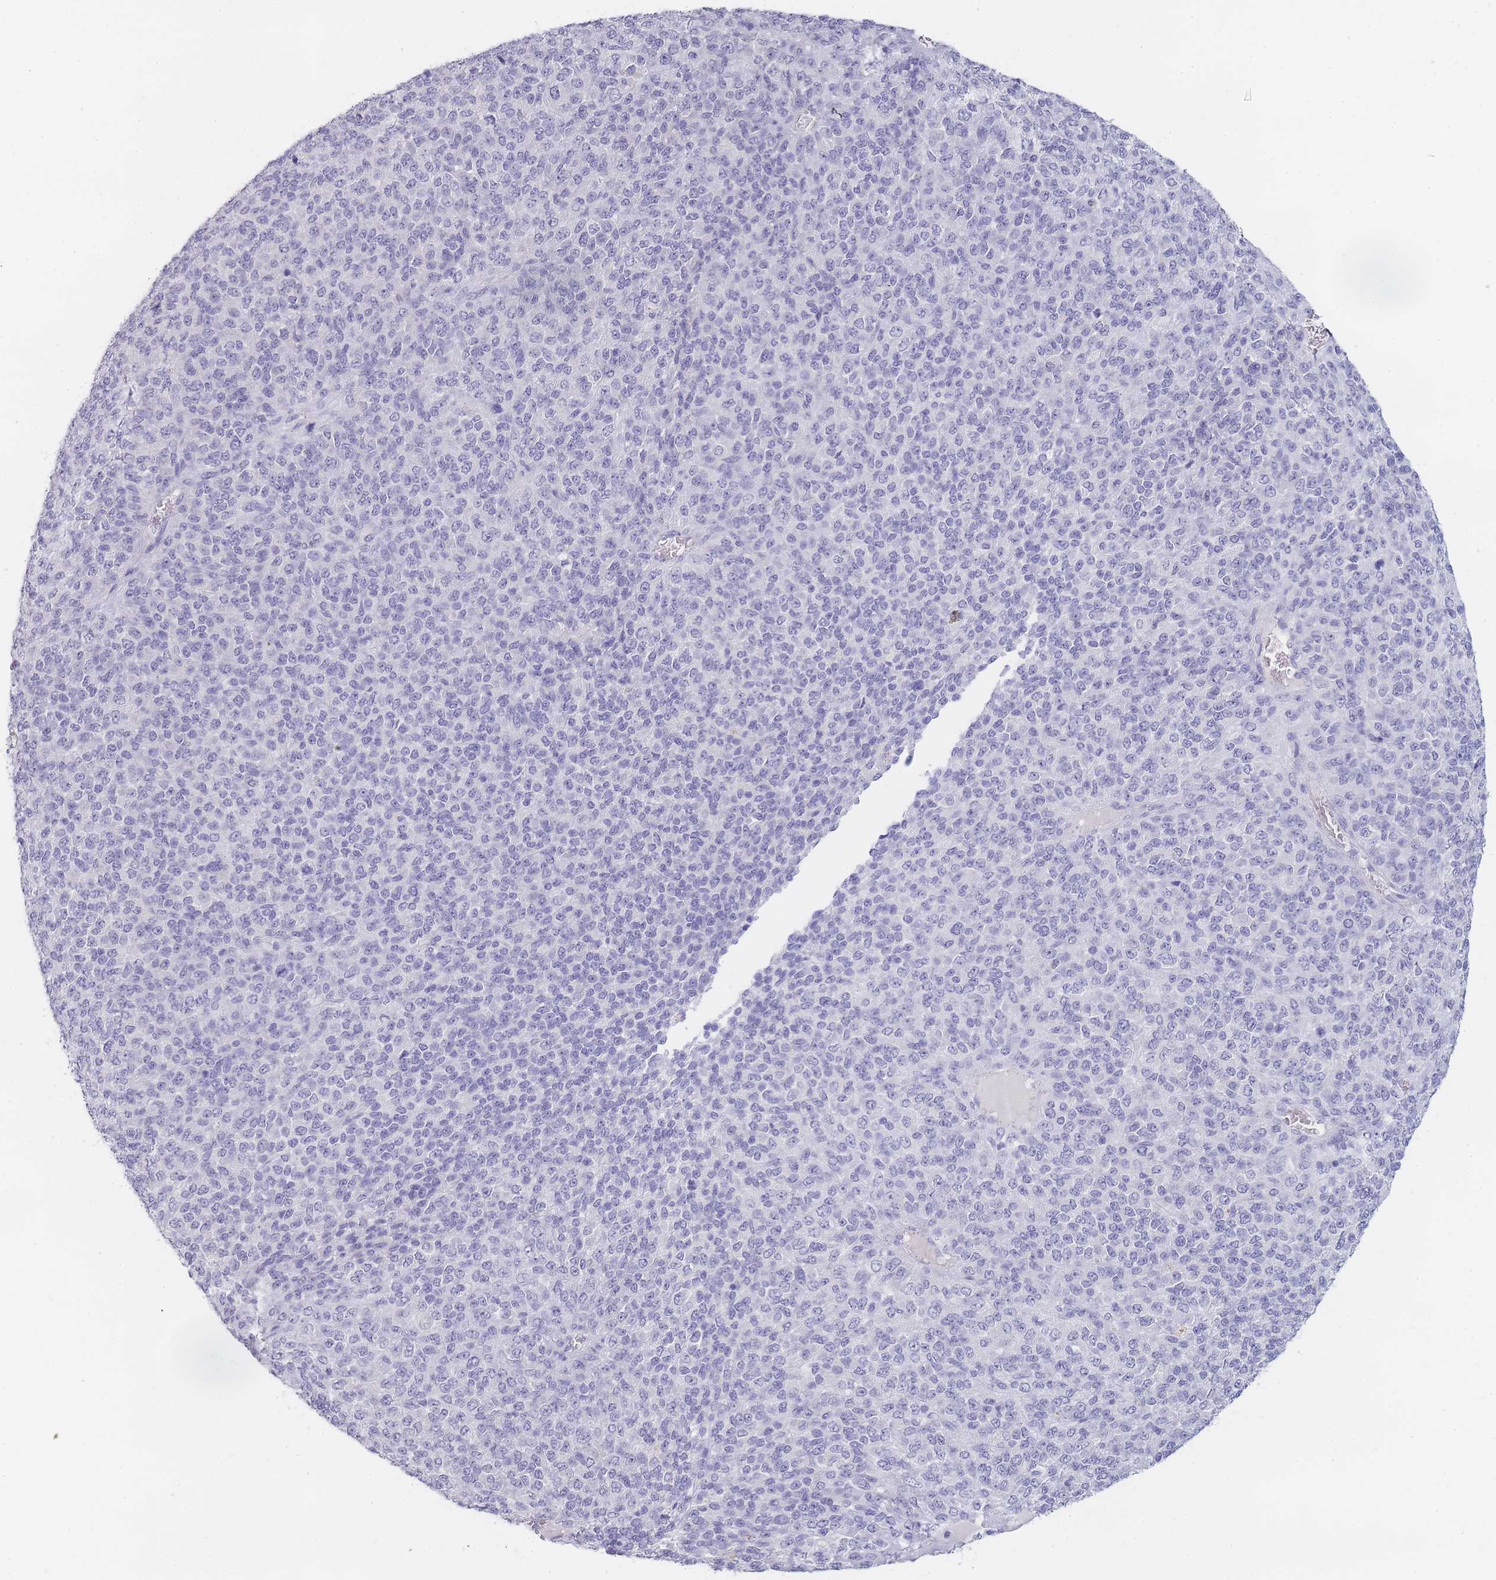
{"staining": {"intensity": "negative", "quantity": "none", "location": "none"}, "tissue": "melanoma", "cell_type": "Tumor cells", "image_type": "cancer", "snomed": [{"axis": "morphology", "description": "Malignant melanoma, Metastatic site"}, {"axis": "topography", "description": "Brain"}], "caption": "IHC of melanoma demonstrates no staining in tumor cells. The staining is performed using DAB (3,3'-diaminobenzidine) brown chromogen with nuclei counter-stained in using hematoxylin.", "gene": "INS", "patient": {"sex": "female", "age": 56}}